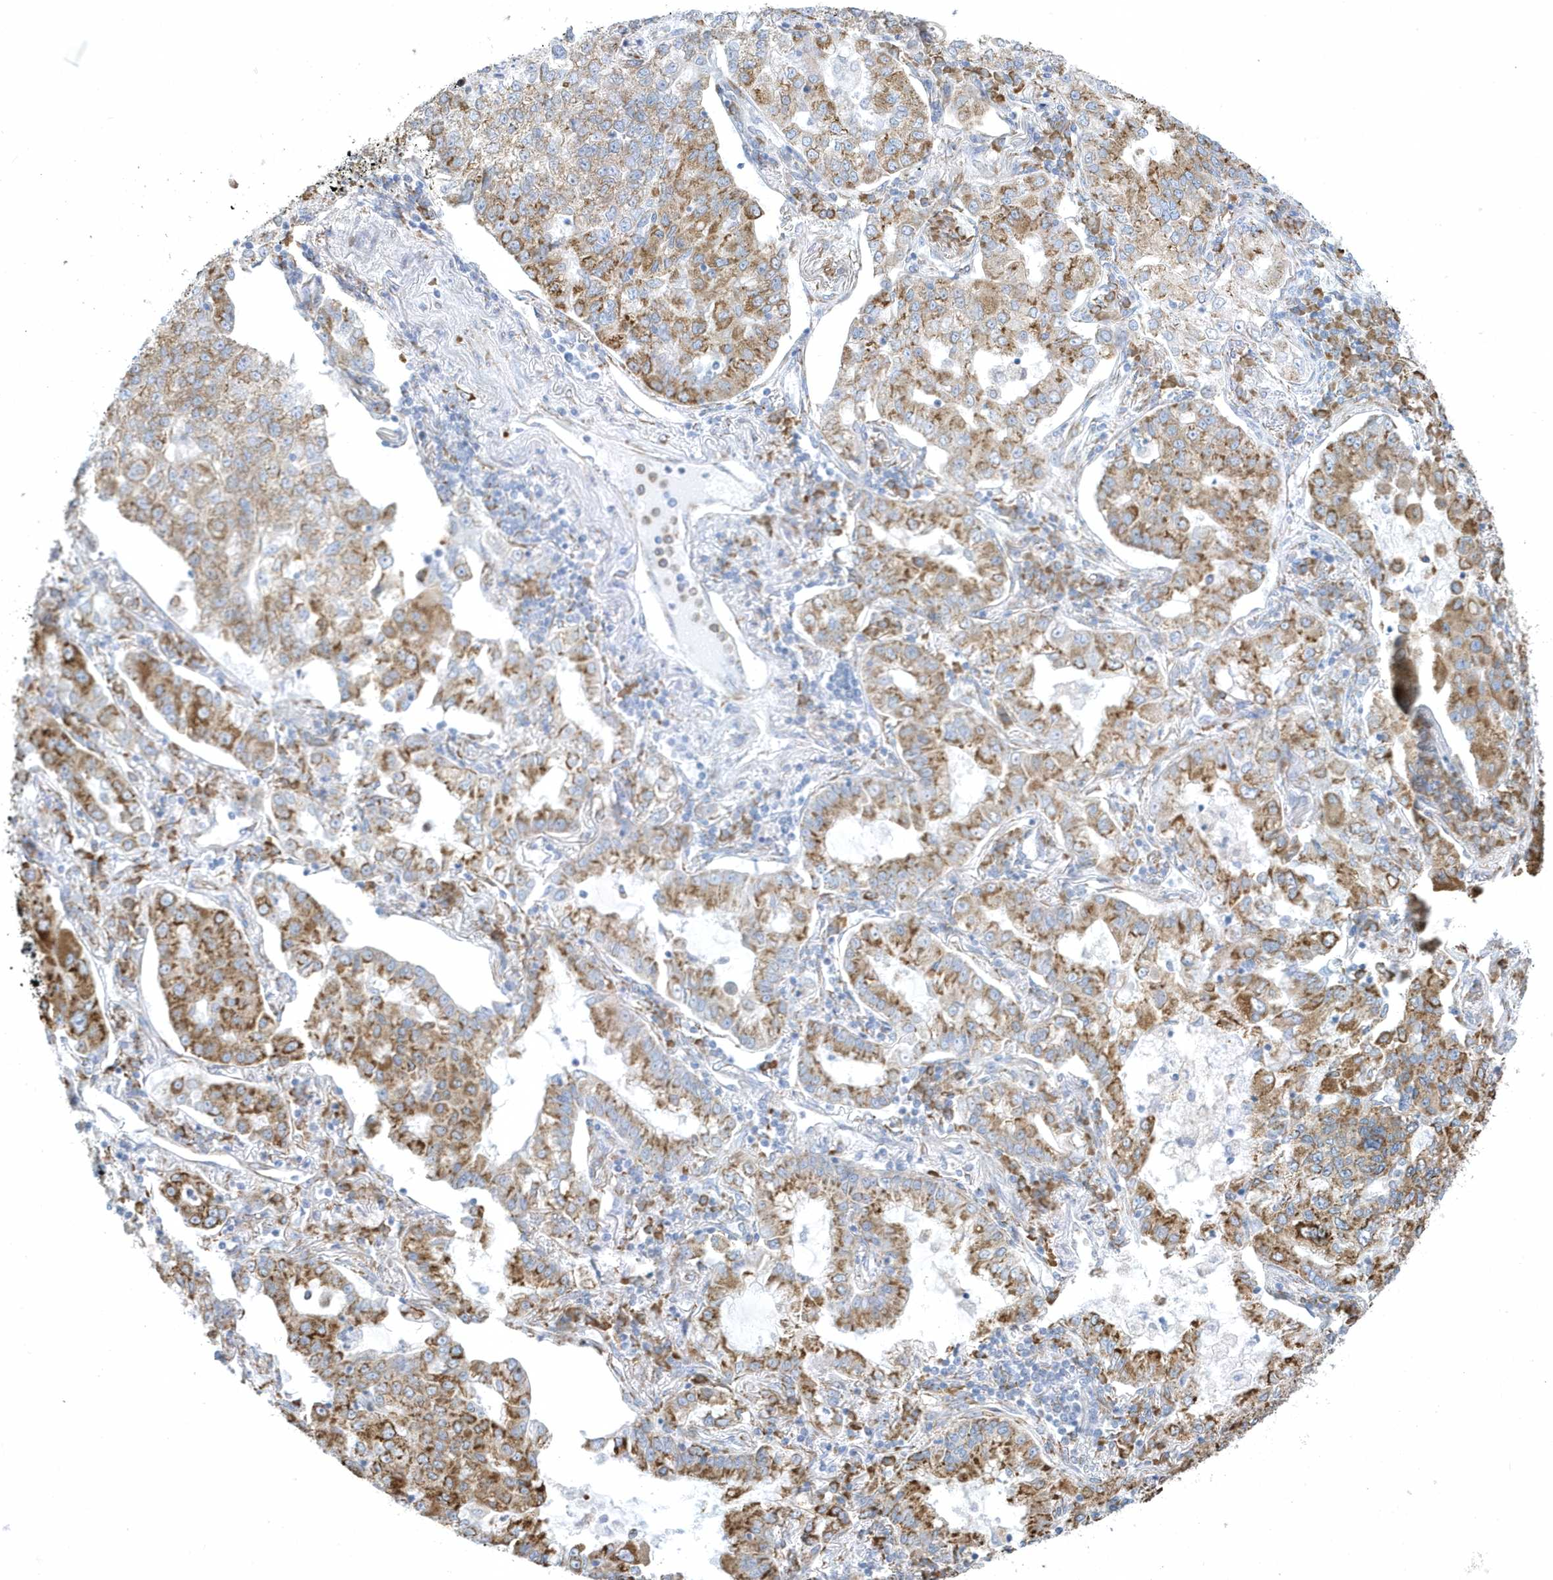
{"staining": {"intensity": "moderate", "quantity": ">75%", "location": "cytoplasmic/membranous"}, "tissue": "lung cancer", "cell_type": "Tumor cells", "image_type": "cancer", "snomed": [{"axis": "morphology", "description": "Adenocarcinoma, NOS"}, {"axis": "topography", "description": "Lung"}], "caption": "Immunohistochemical staining of lung cancer (adenocarcinoma) exhibits medium levels of moderate cytoplasmic/membranous expression in approximately >75% of tumor cells.", "gene": "DCAF1", "patient": {"sex": "male", "age": 49}}